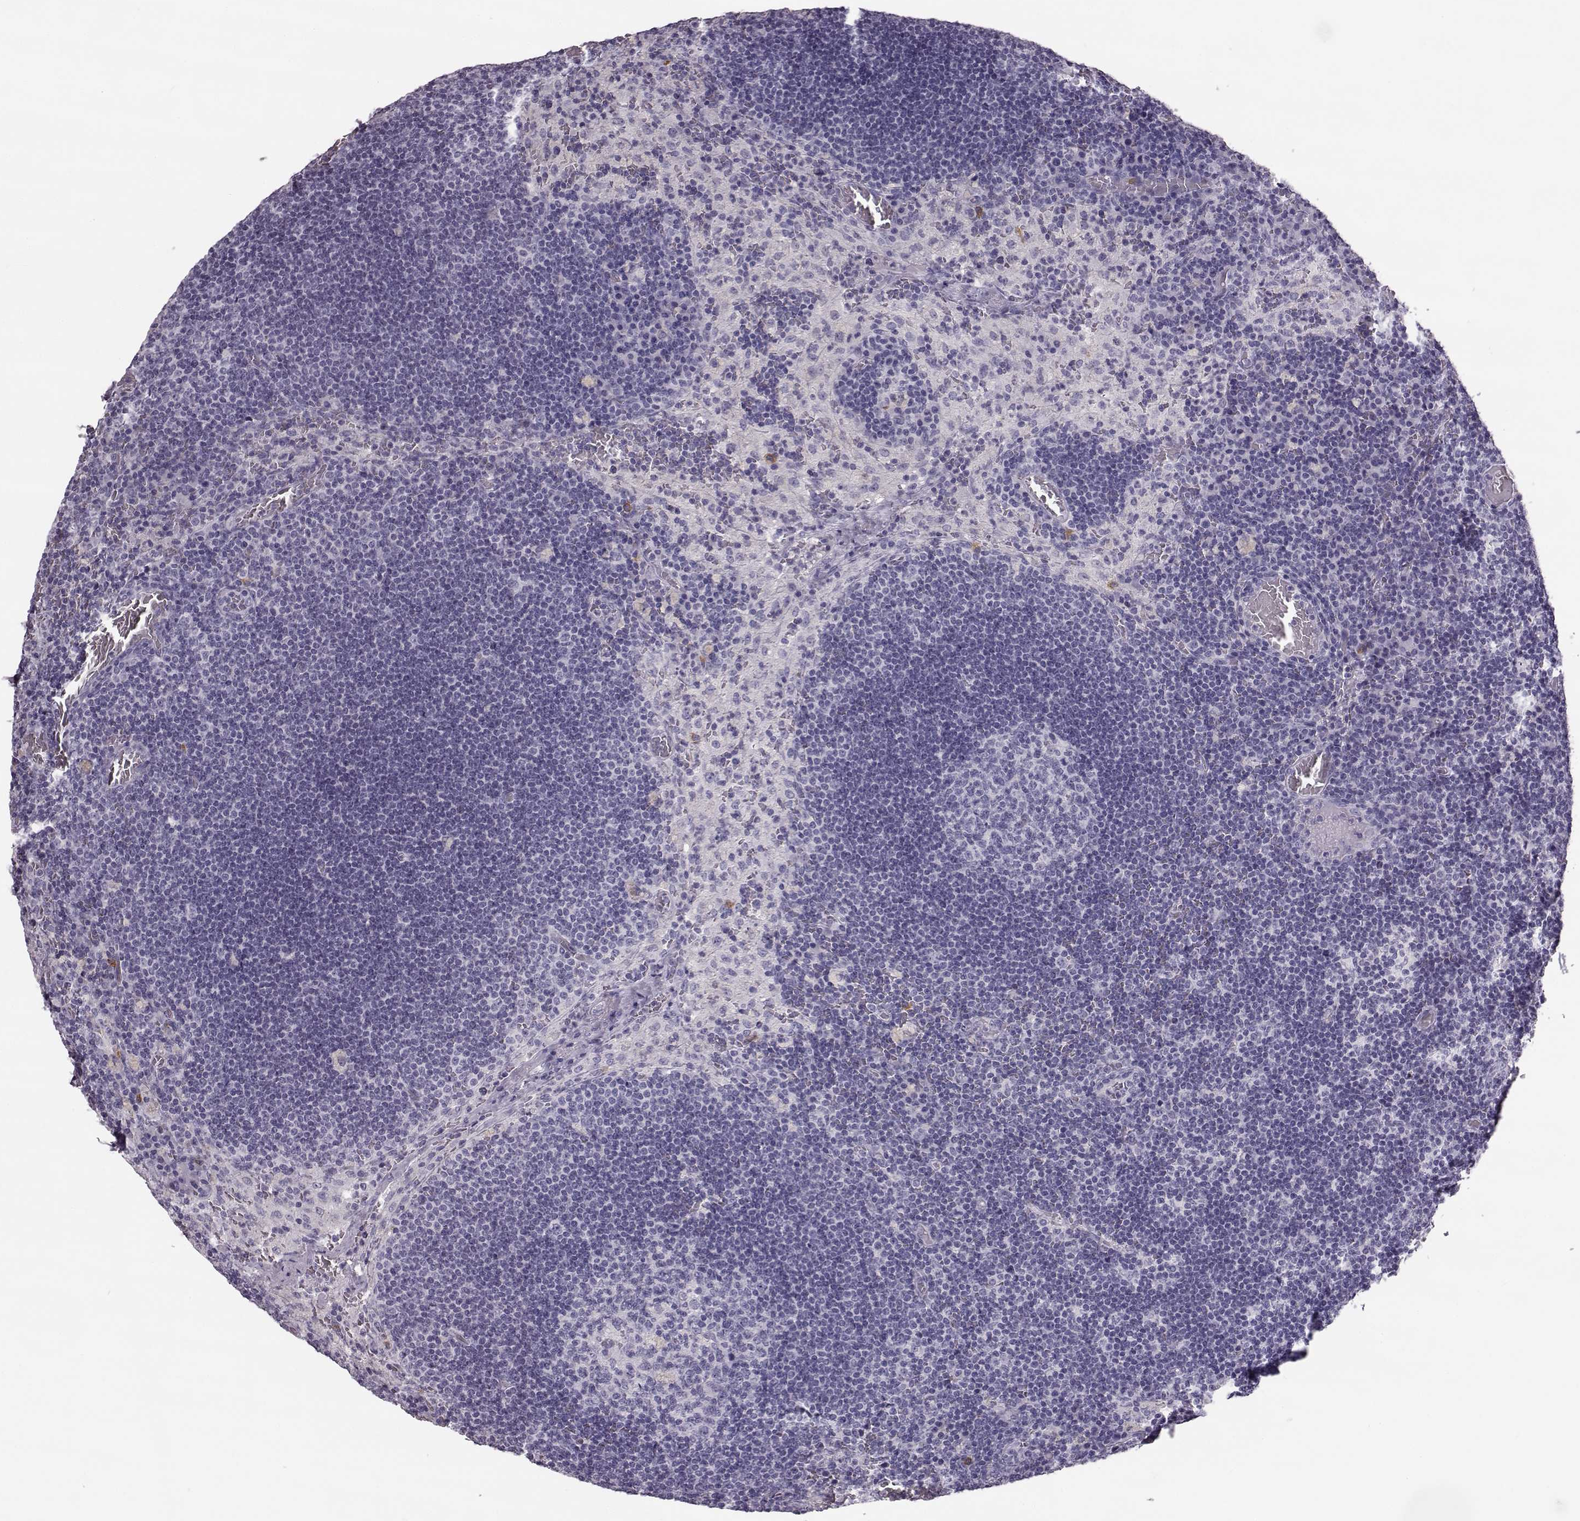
{"staining": {"intensity": "negative", "quantity": "none", "location": "none"}, "tissue": "lymph node", "cell_type": "Germinal center cells", "image_type": "normal", "snomed": [{"axis": "morphology", "description": "Normal tissue, NOS"}, {"axis": "topography", "description": "Lymph node"}], "caption": "A micrograph of human lymph node is negative for staining in germinal center cells. (Stains: DAB (3,3'-diaminobenzidine) immunohistochemistry (IHC) with hematoxylin counter stain, Microscopy: brightfield microscopy at high magnification).", "gene": "NPTXR", "patient": {"sex": "male", "age": 63}}